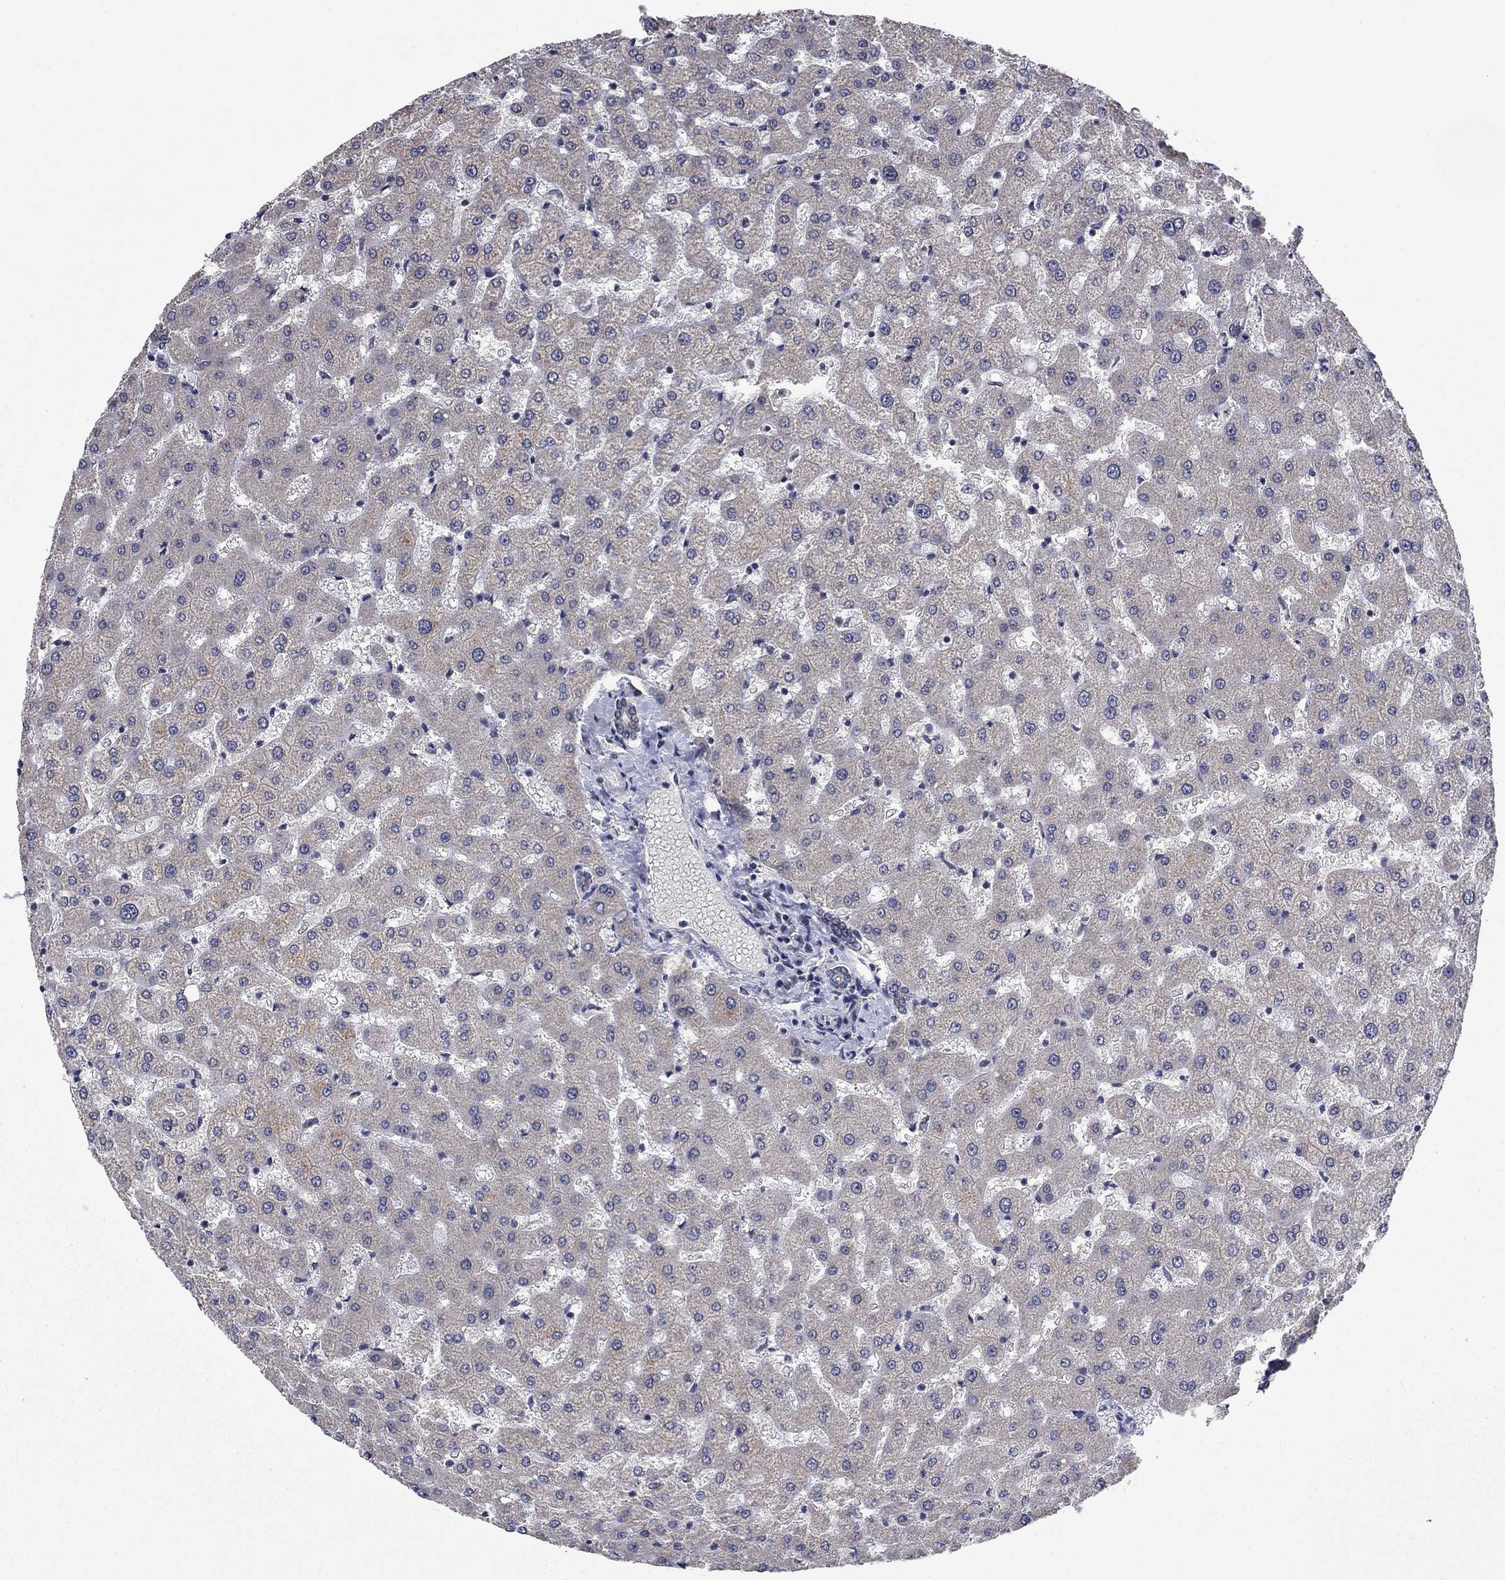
{"staining": {"intensity": "negative", "quantity": "none", "location": "none"}, "tissue": "liver", "cell_type": "Cholangiocytes", "image_type": "normal", "snomed": [{"axis": "morphology", "description": "Normal tissue, NOS"}, {"axis": "topography", "description": "Liver"}], "caption": "There is no significant expression in cholangiocytes of liver.", "gene": "SPATA33", "patient": {"sex": "female", "age": 50}}